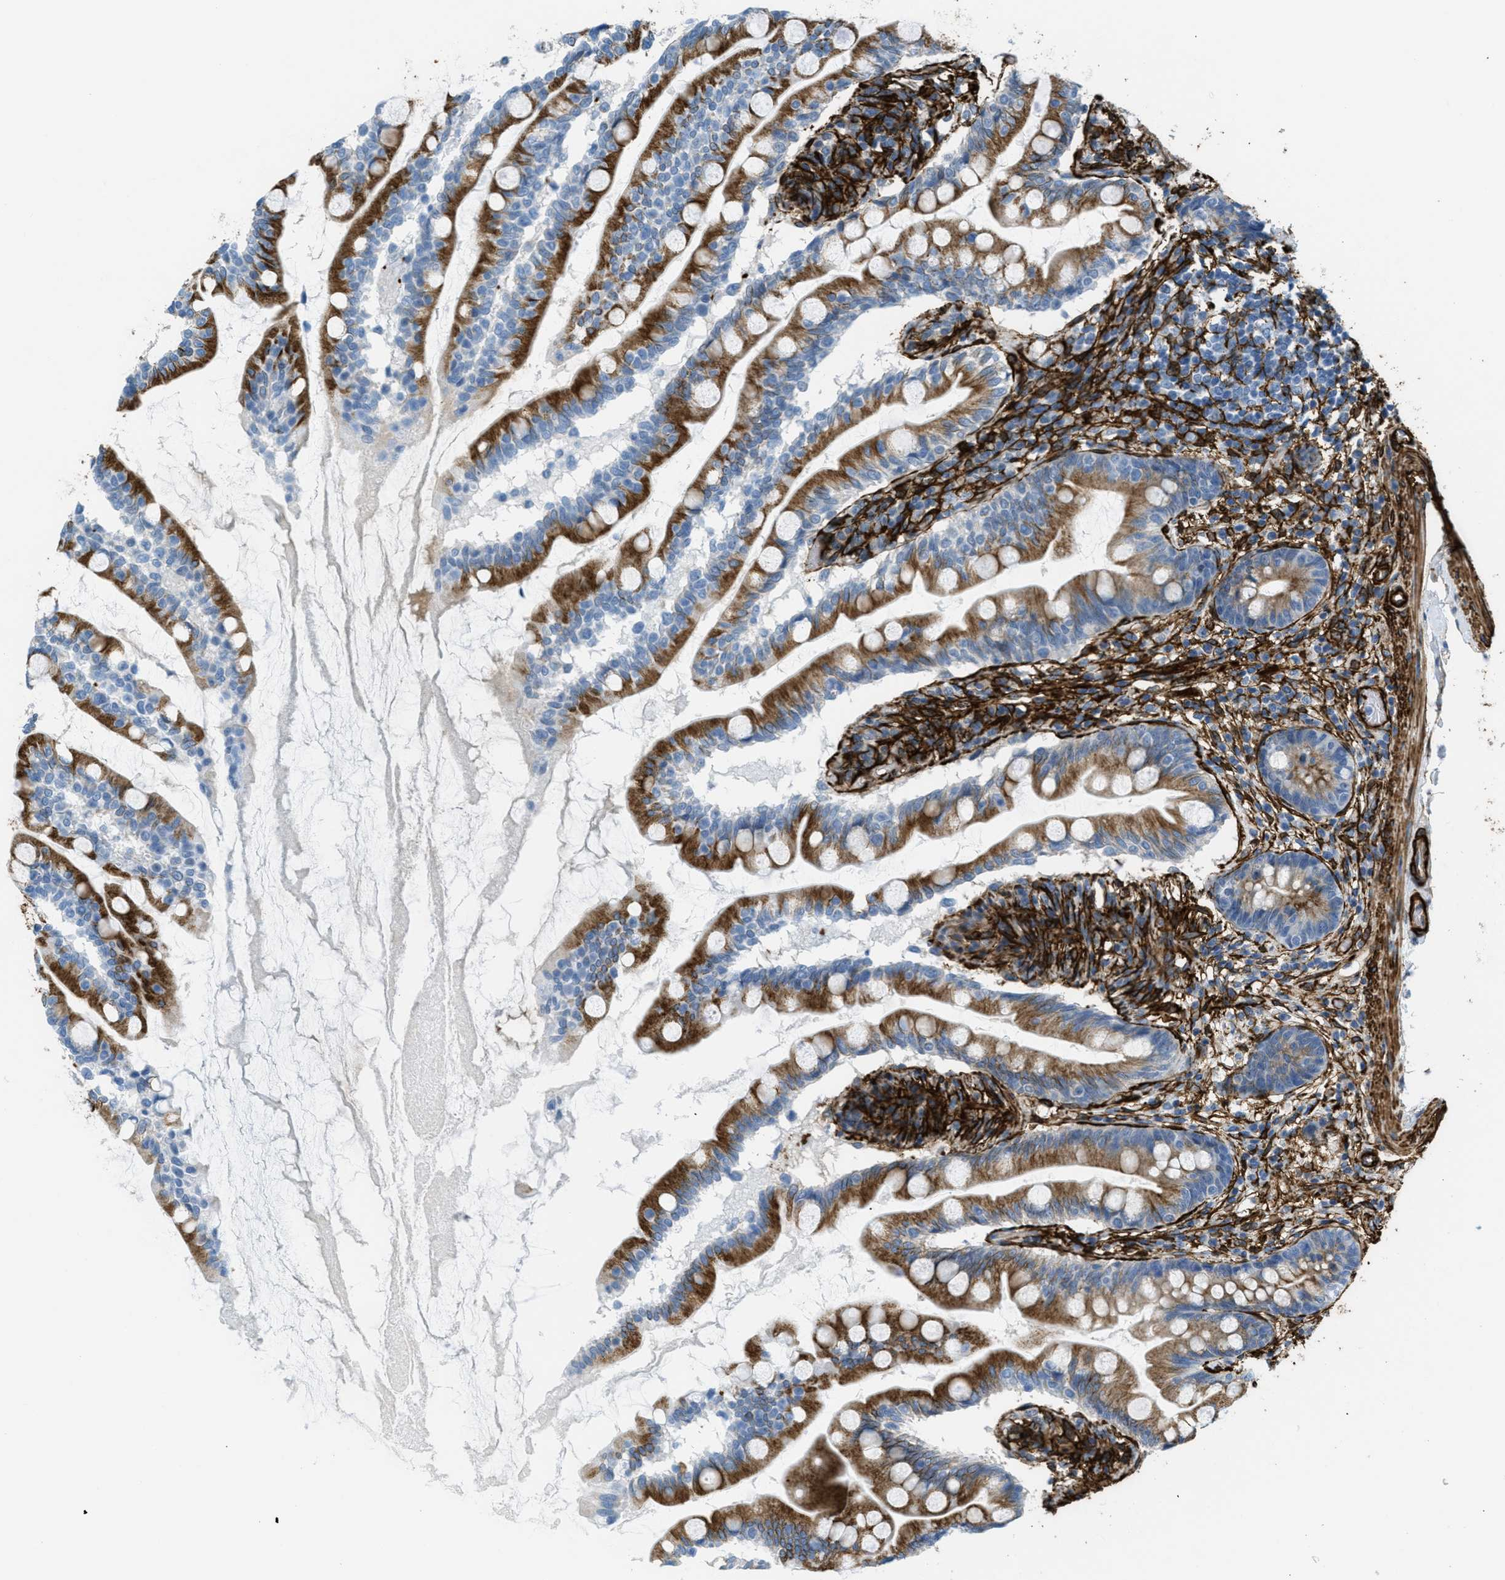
{"staining": {"intensity": "strong", "quantity": ">75%", "location": "cytoplasmic/membranous"}, "tissue": "small intestine", "cell_type": "Glandular cells", "image_type": "normal", "snomed": [{"axis": "morphology", "description": "Normal tissue, NOS"}, {"axis": "topography", "description": "Small intestine"}], "caption": "Protein staining exhibits strong cytoplasmic/membranous expression in about >75% of glandular cells in unremarkable small intestine. Using DAB (brown) and hematoxylin (blue) stains, captured at high magnification using brightfield microscopy.", "gene": "CALD1", "patient": {"sex": "female", "age": 56}}